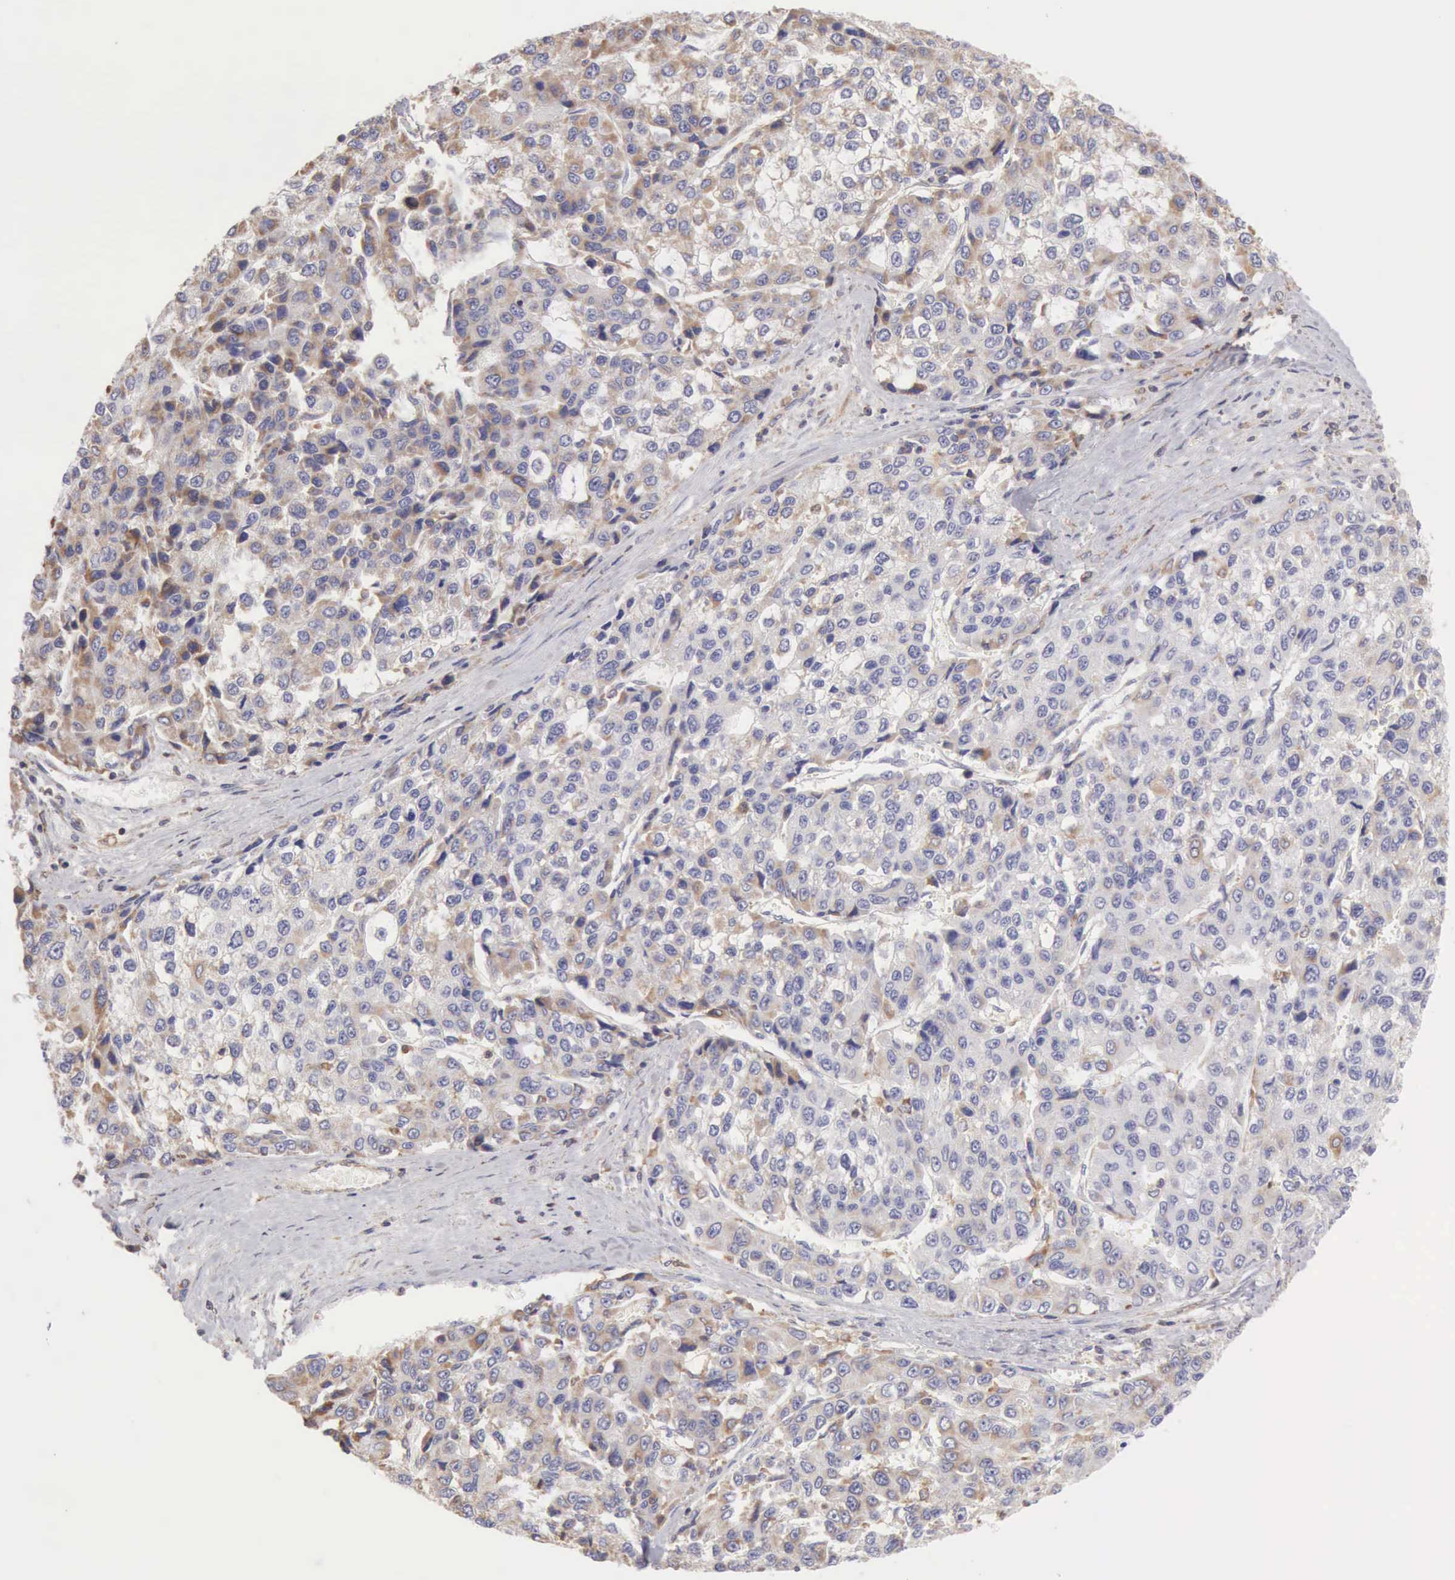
{"staining": {"intensity": "weak", "quantity": "<25%", "location": "cytoplasmic/membranous"}, "tissue": "liver cancer", "cell_type": "Tumor cells", "image_type": "cancer", "snomed": [{"axis": "morphology", "description": "Carcinoma, Hepatocellular, NOS"}, {"axis": "topography", "description": "Liver"}], "caption": "Tumor cells are negative for brown protein staining in liver cancer (hepatocellular carcinoma).", "gene": "ARHGAP4", "patient": {"sex": "female", "age": 66}}